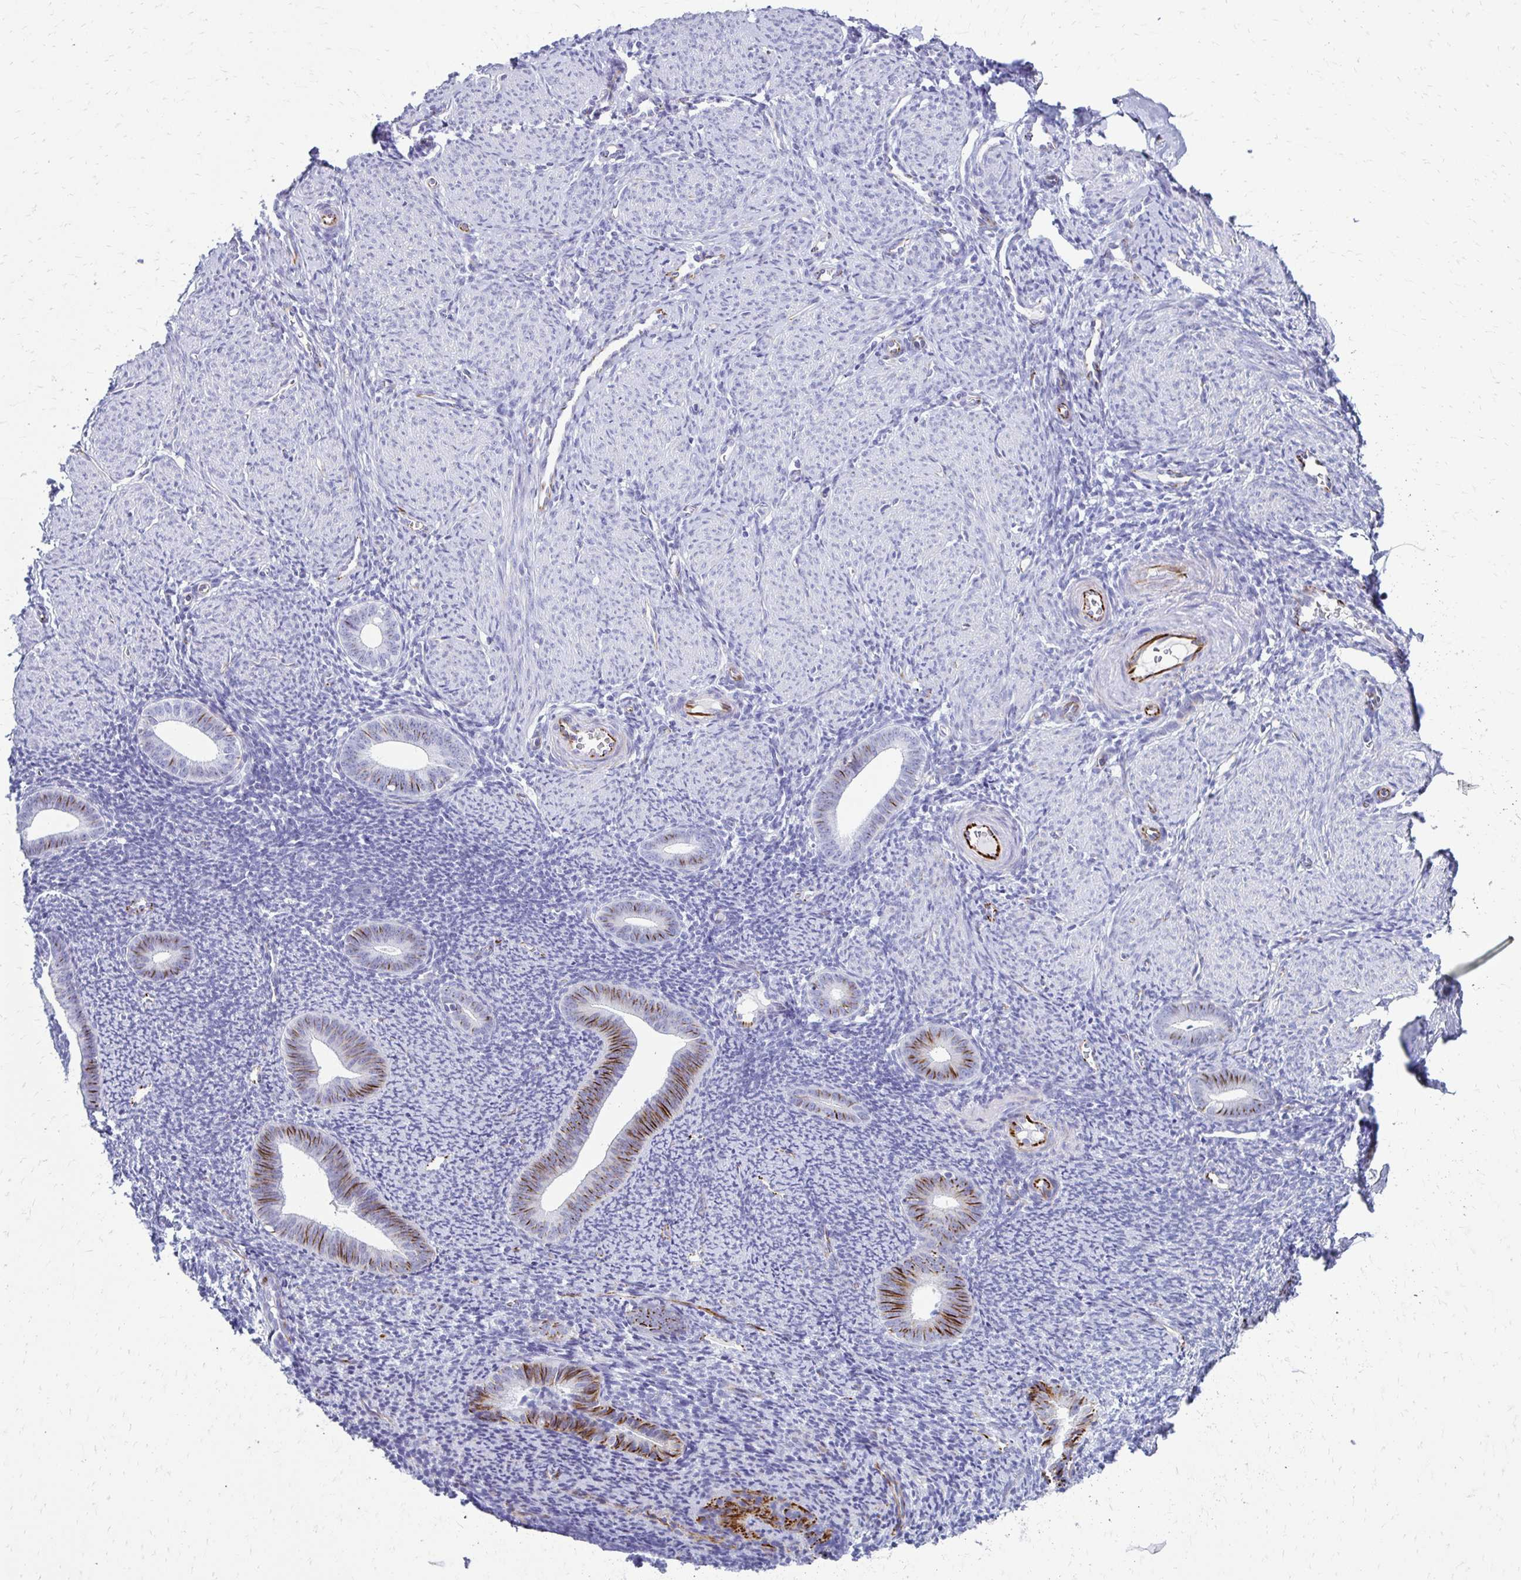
{"staining": {"intensity": "negative", "quantity": "none", "location": "none"}, "tissue": "endometrium", "cell_type": "Cells in endometrial stroma", "image_type": "normal", "snomed": [{"axis": "morphology", "description": "Normal tissue, NOS"}, {"axis": "topography", "description": "Endometrium"}], "caption": "A micrograph of endometrium stained for a protein displays no brown staining in cells in endometrial stroma. Nuclei are stained in blue.", "gene": "TMEM54", "patient": {"sex": "female", "age": 39}}